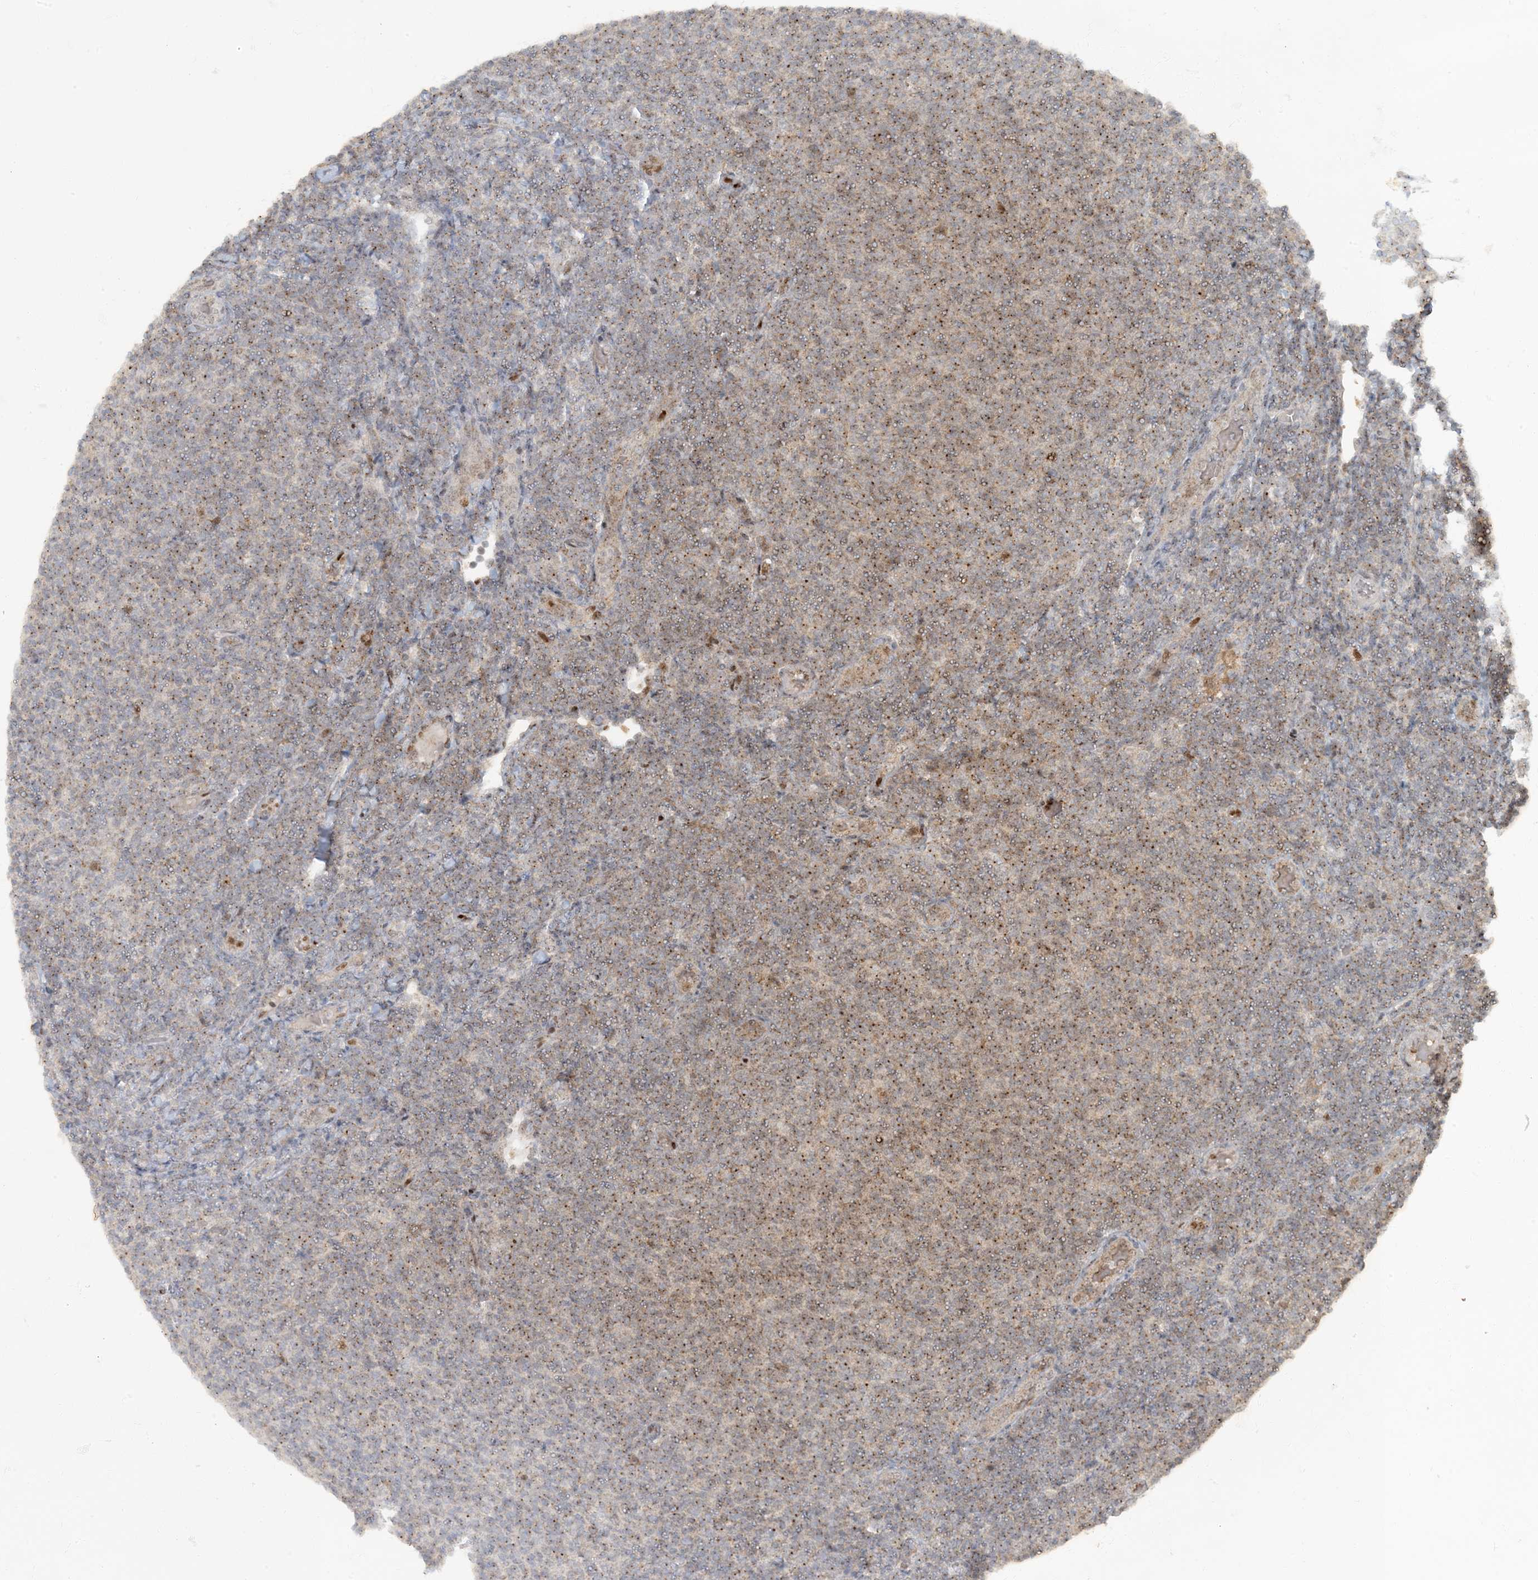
{"staining": {"intensity": "weak", "quantity": "25%-75%", "location": "cytoplasmic/membranous"}, "tissue": "lymphoma", "cell_type": "Tumor cells", "image_type": "cancer", "snomed": [{"axis": "morphology", "description": "Malignant lymphoma, non-Hodgkin's type, Low grade"}, {"axis": "topography", "description": "Lymph node"}], "caption": "Lymphoma stained for a protein exhibits weak cytoplasmic/membranous positivity in tumor cells.", "gene": "MBD1", "patient": {"sex": "male", "age": 66}}